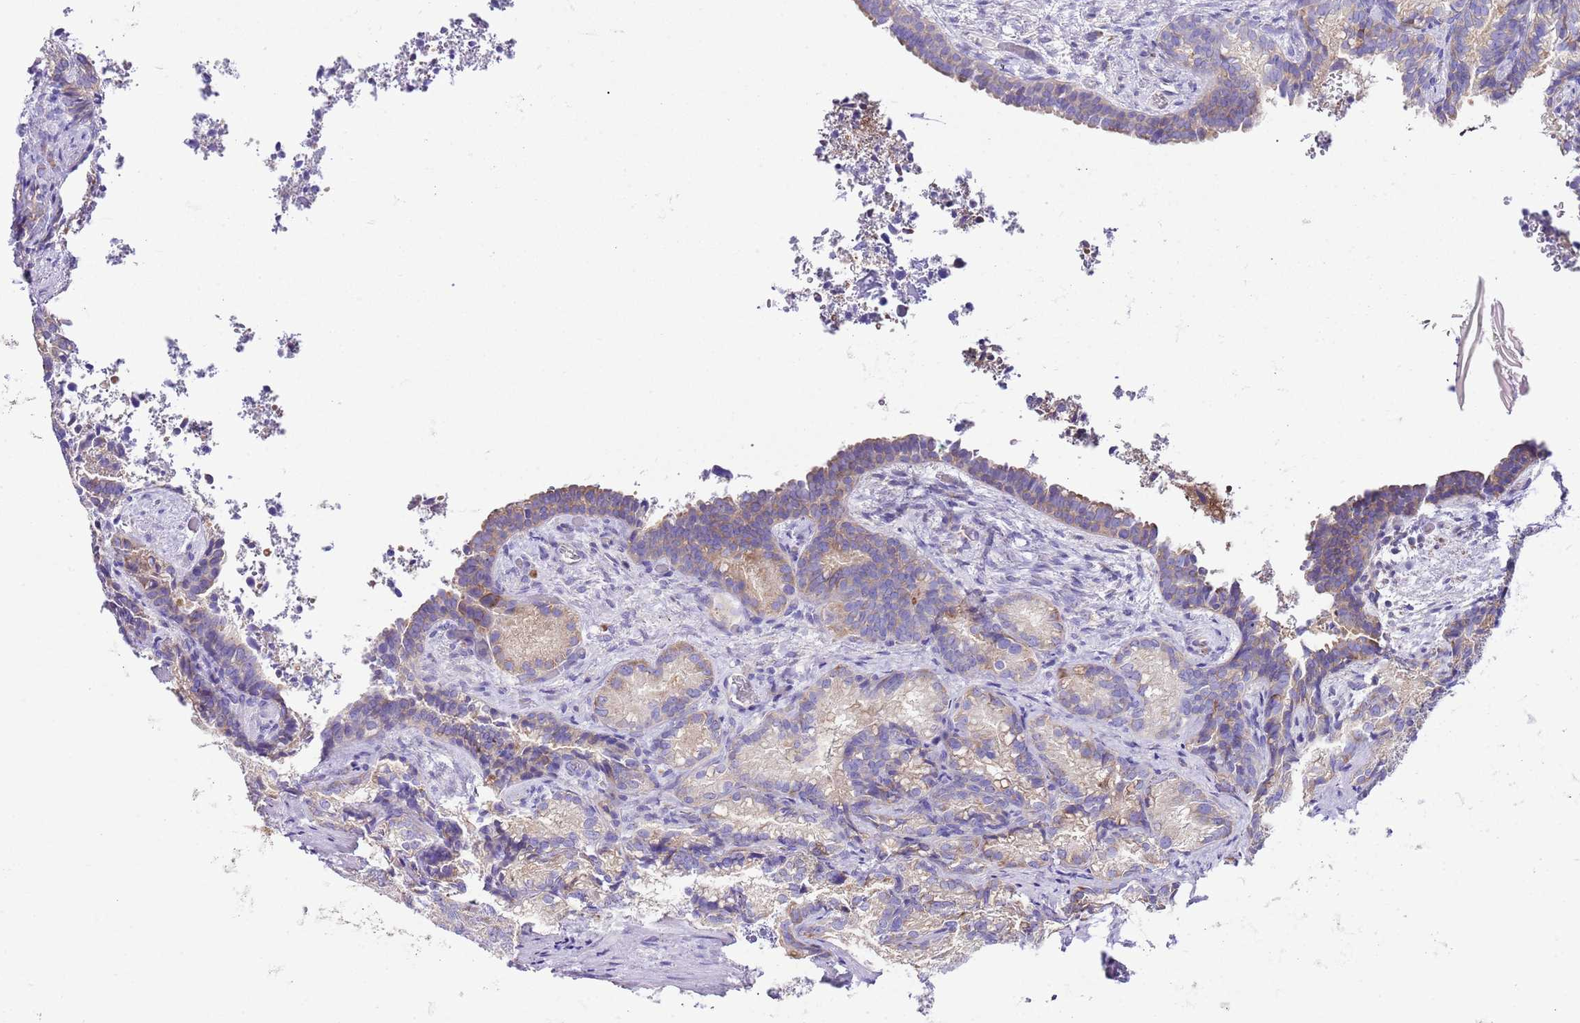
{"staining": {"intensity": "moderate", "quantity": "25%-75%", "location": "cytoplasmic/membranous"}, "tissue": "seminal vesicle", "cell_type": "Glandular cells", "image_type": "normal", "snomed": [{"axis": "morphology", "description": "Normal tissue, NOS"}, {"axis": "topography", "description": "Seminal veicle"}], "caption": "Normal seminal vesicle was stained to show a protein in brown. There is medium levels of moderate cytoplasmic/membranous staining in about 25%-75% of glandular cells. (IHC, brightfield microscopy, high magnification).", "gene": "RPS10", "patient": {"sex": "male", "age": 58}}